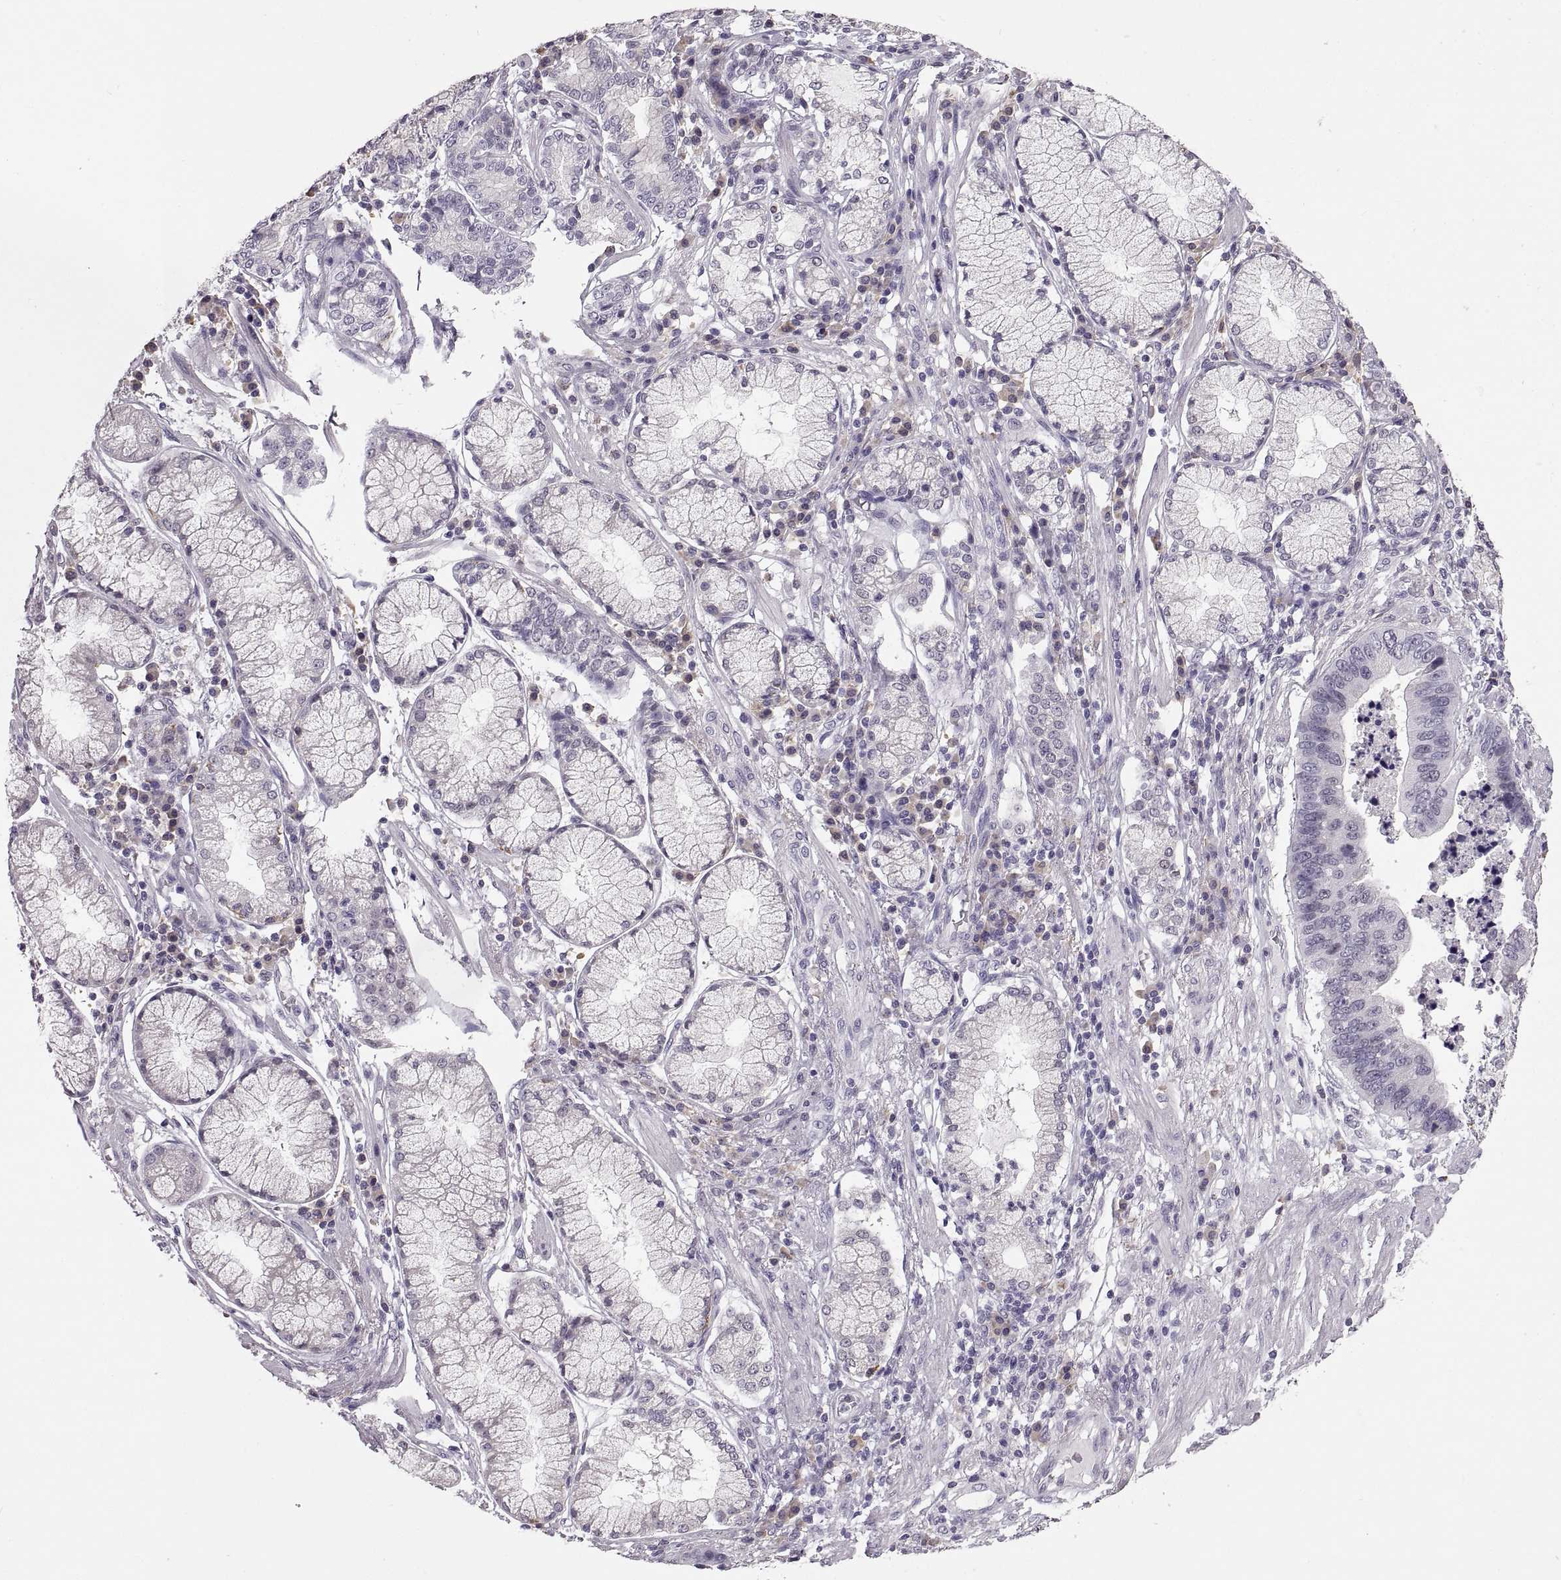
{"staining": {"intensity": "negative", "quantity": "none", "location": "none"}, "tissue": "stomach cancer", "cell_type": "Tumor cells", "image_type": "cancer", "snomed": [{"axis": "morphology", "description": "Adenocarcinoma, NOS"}, {"axis": "topography", "description": "Stomach"}], "caption": "Stomach adenocarcinoma stained for a protein using immunohistochemistry exhibits no staining tumor cells.", "gene": "MAGEB18", "patient": {"sex": "male", "age": 84}}